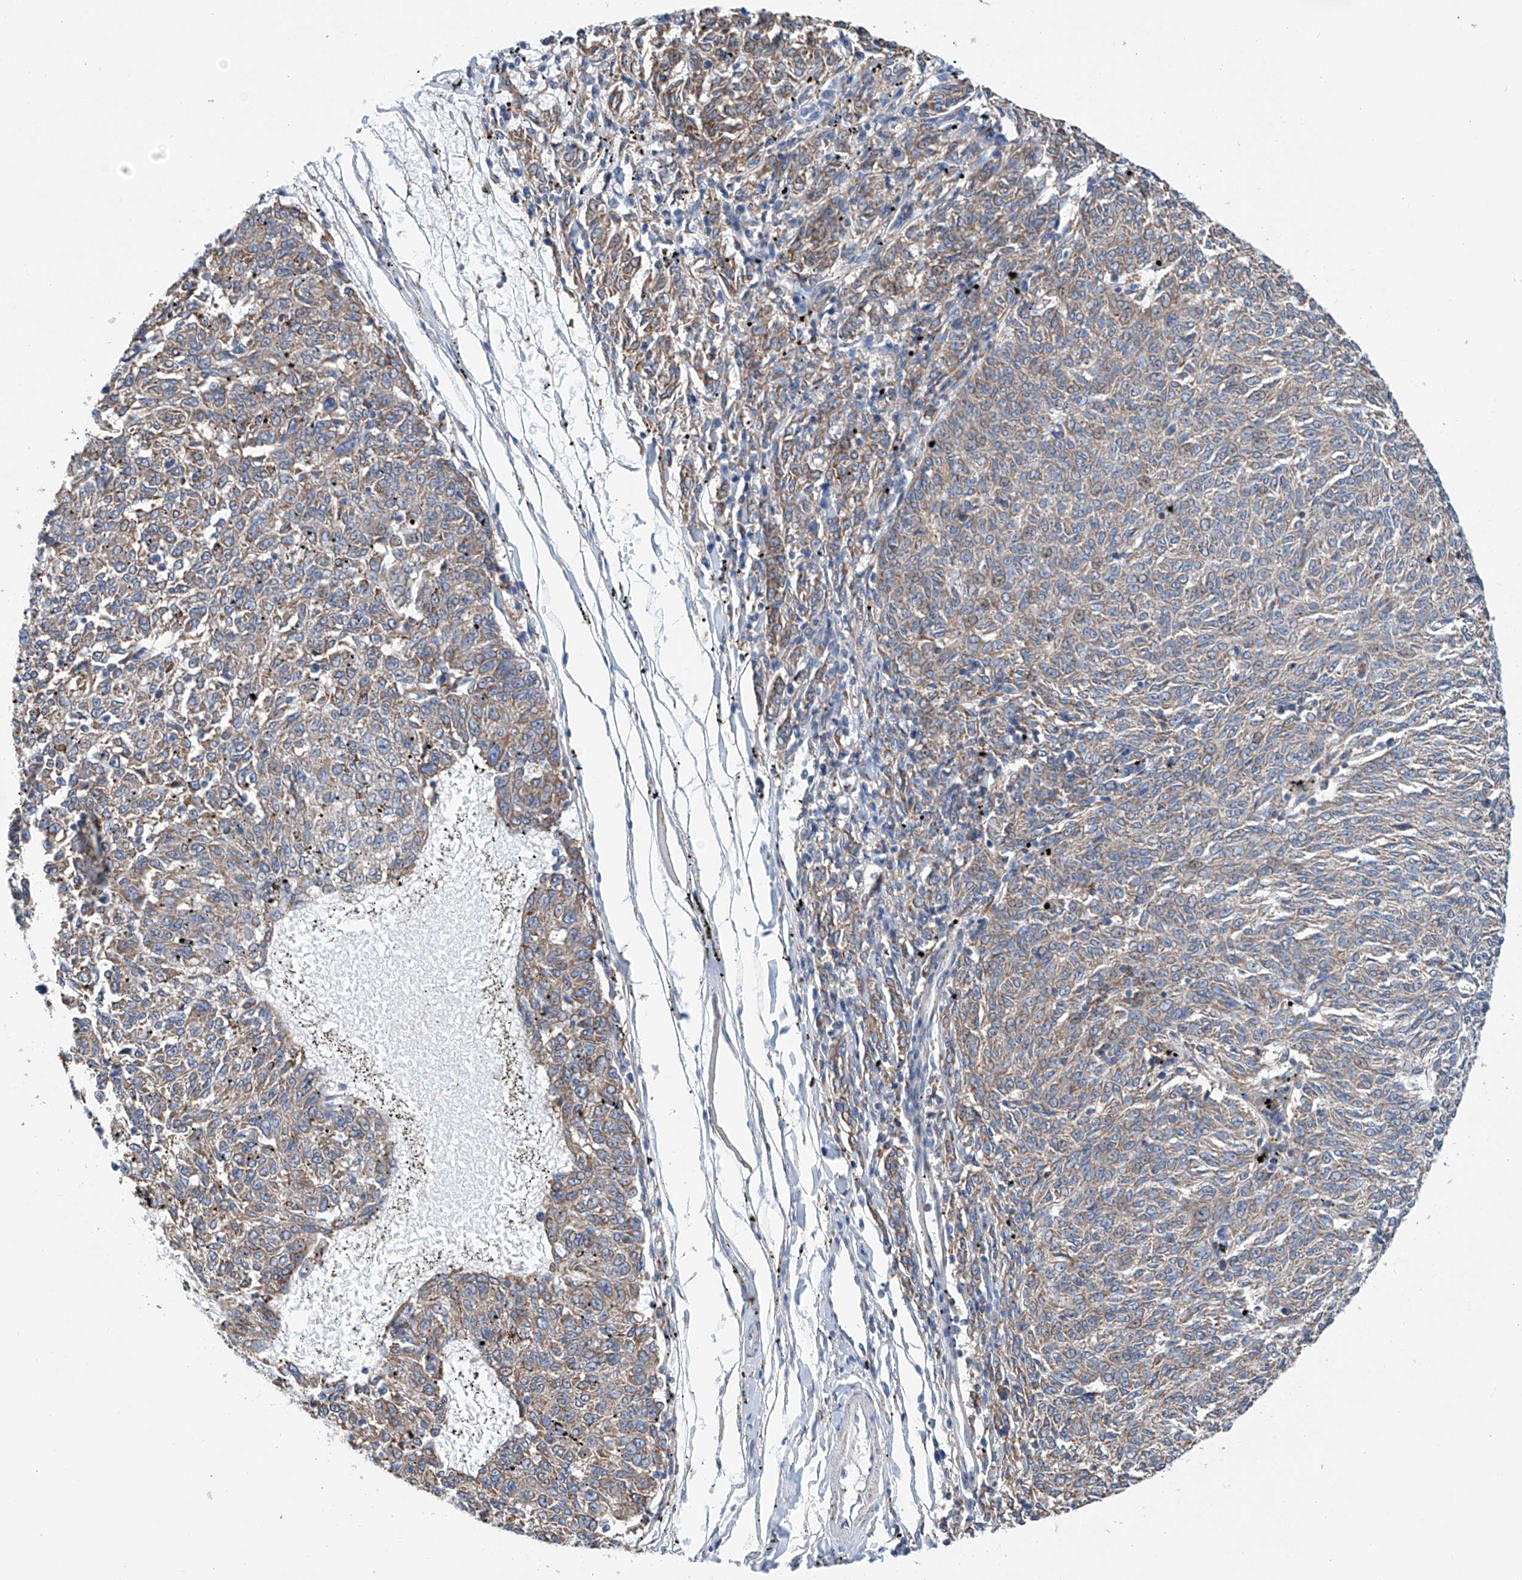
{"staining": {"intensity": "weak", "quantity": "25%-75%", "location": "cytoplasmic/membranous"}, "tissue": "melanoma", "cell_type": "Tumor cells", "image_type": "cancer", "snomed": [{"axis": "morphology", "description": "Malignant melanoma, NOS"}, {"axis": "topography", "description": "Skin"}], "caption": "Immunohistochemical staining of melanoma demonstrates weak cytoplasmic/membranous protein positivity in about 25%-75% of tumor cells.", "gene": "MAD2L1", "patient": {"sex": "female", "age": 72}}